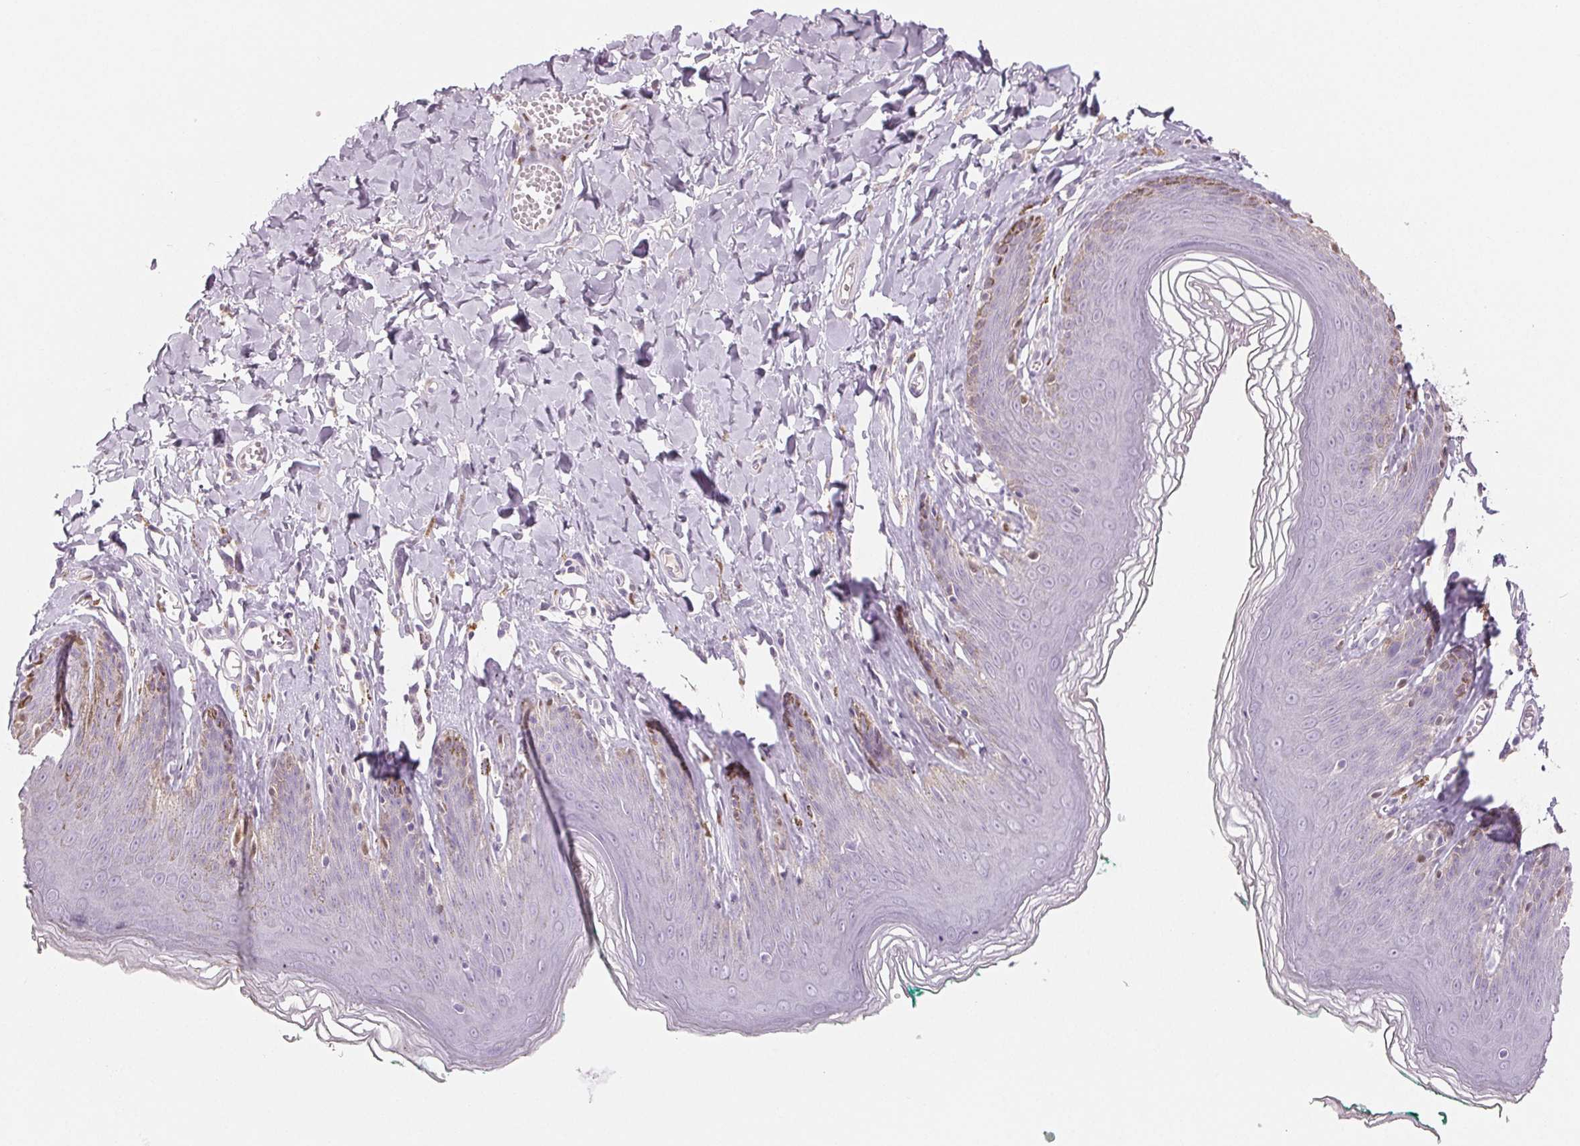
{"staining": {"intensity": "negative", "quantity": "none", "location": "none"}, "tissue": "skin", "cell_type": "Epidermal cells", "image_type": "normal", "snomed": [{"axis": "morphology", "description": "Normal tissue, NOS"}, {"axis": "topography", "description": "Vulva"}, {"axis": "topography", "description": "Peripheral nerve tissue"}], "caption": "High magnification brightfield microscopy of benign skin stained with DAB (brown) and counterstained with hematoxylin (blue): epidermal cells show no significant staining.", "gene": "SMARCD3", "patient": {"sex": "female", "age": 66}}